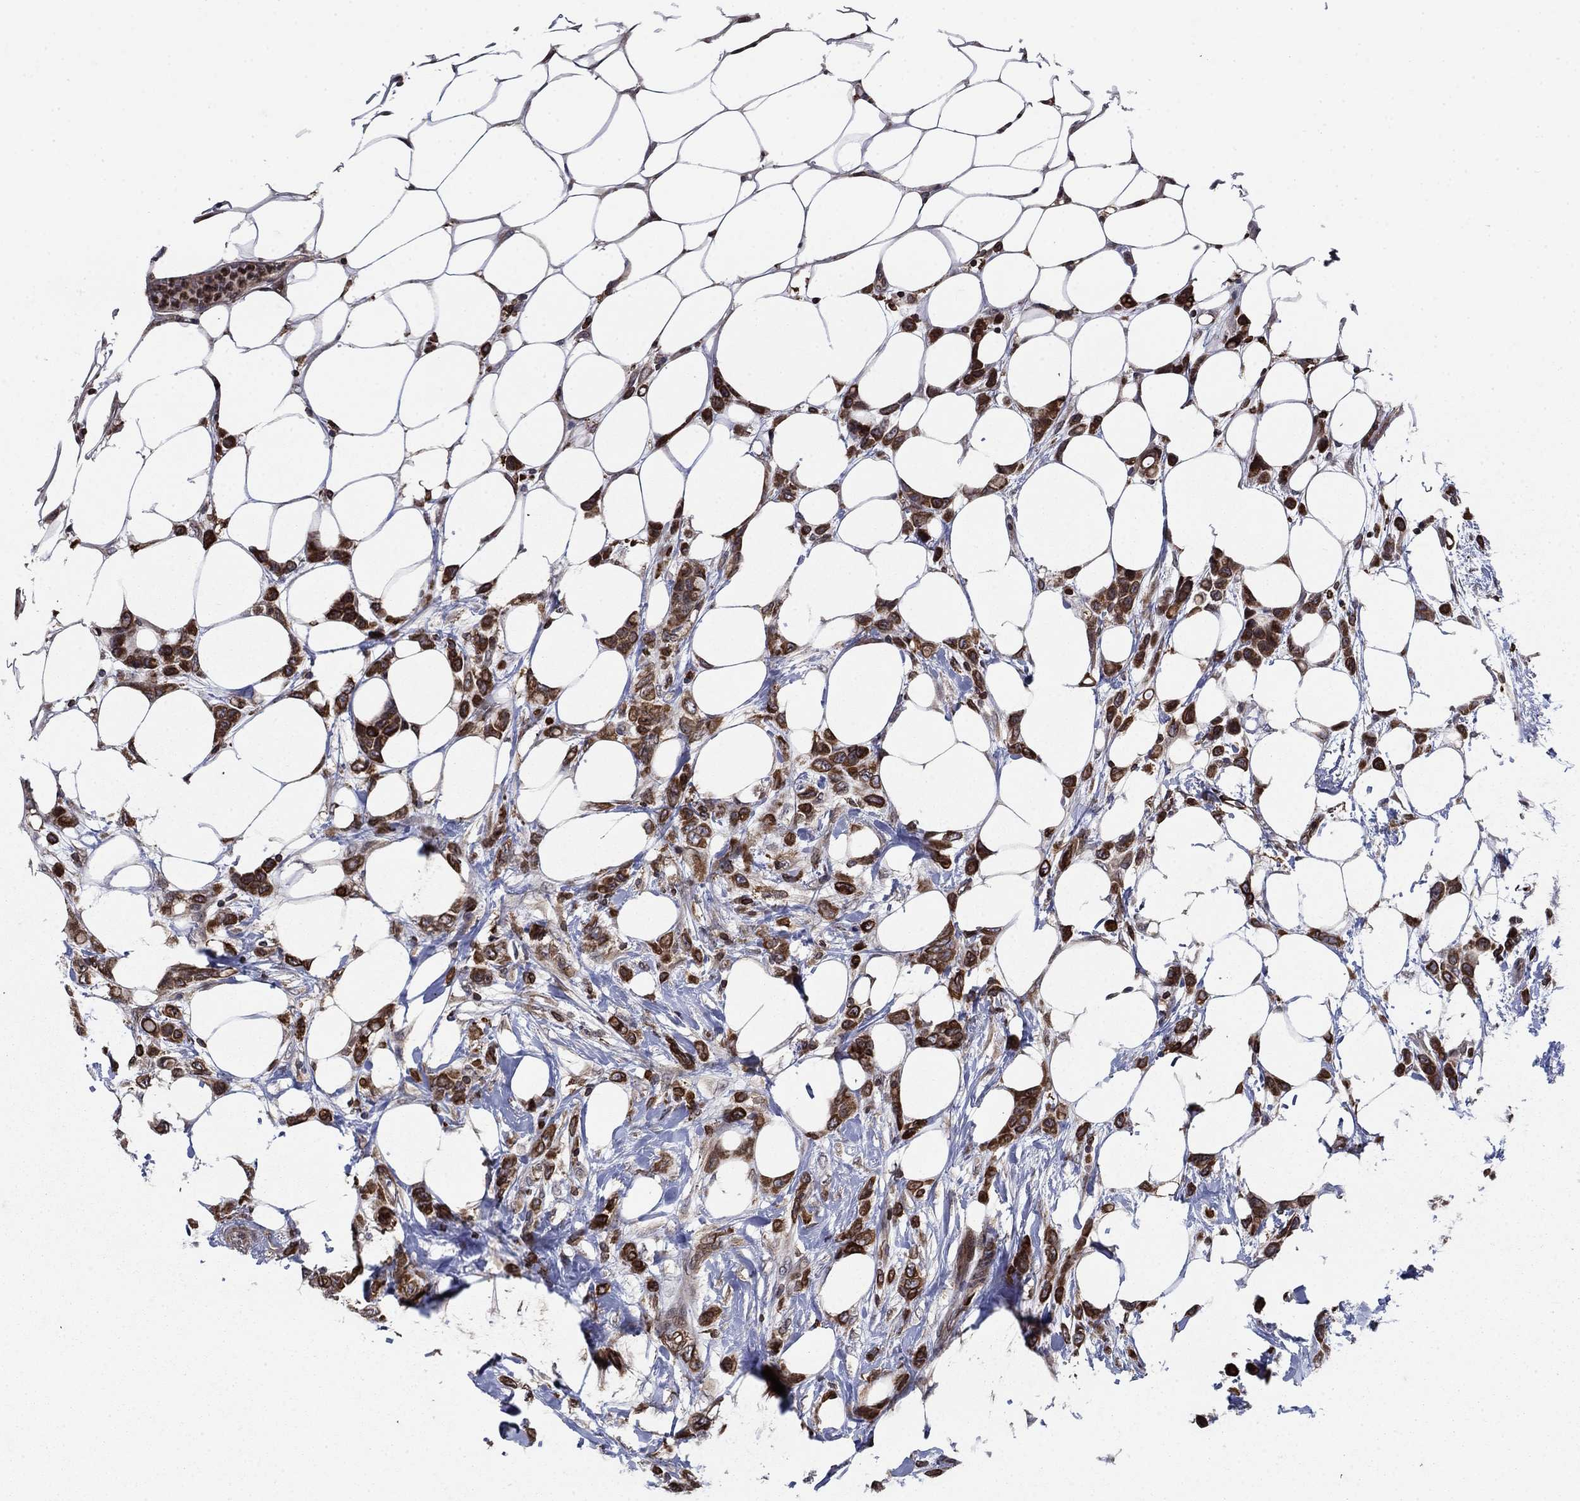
{"staining": {"intensity": "strong", "quantity": ">75%", "location": "cytoplasmic/membranous"}, "tissue": "breast cancer", "cell_type": "Tumor cells", "image_type": "cancer", "snomed": [{"axis": "morphology", "description": "Lobular carcinoma"}, {"axis": "topography", "description": "Breast"}], "caption": "Breast cancer (lobular carcinoma) tissue demonstrates strong cytoplasmic/membranous expression in approximately >75% of tumor cells Nuclei are stained in blue.", "gene": "DHRS7", "patient": {"sex": "female", "age": 66}}